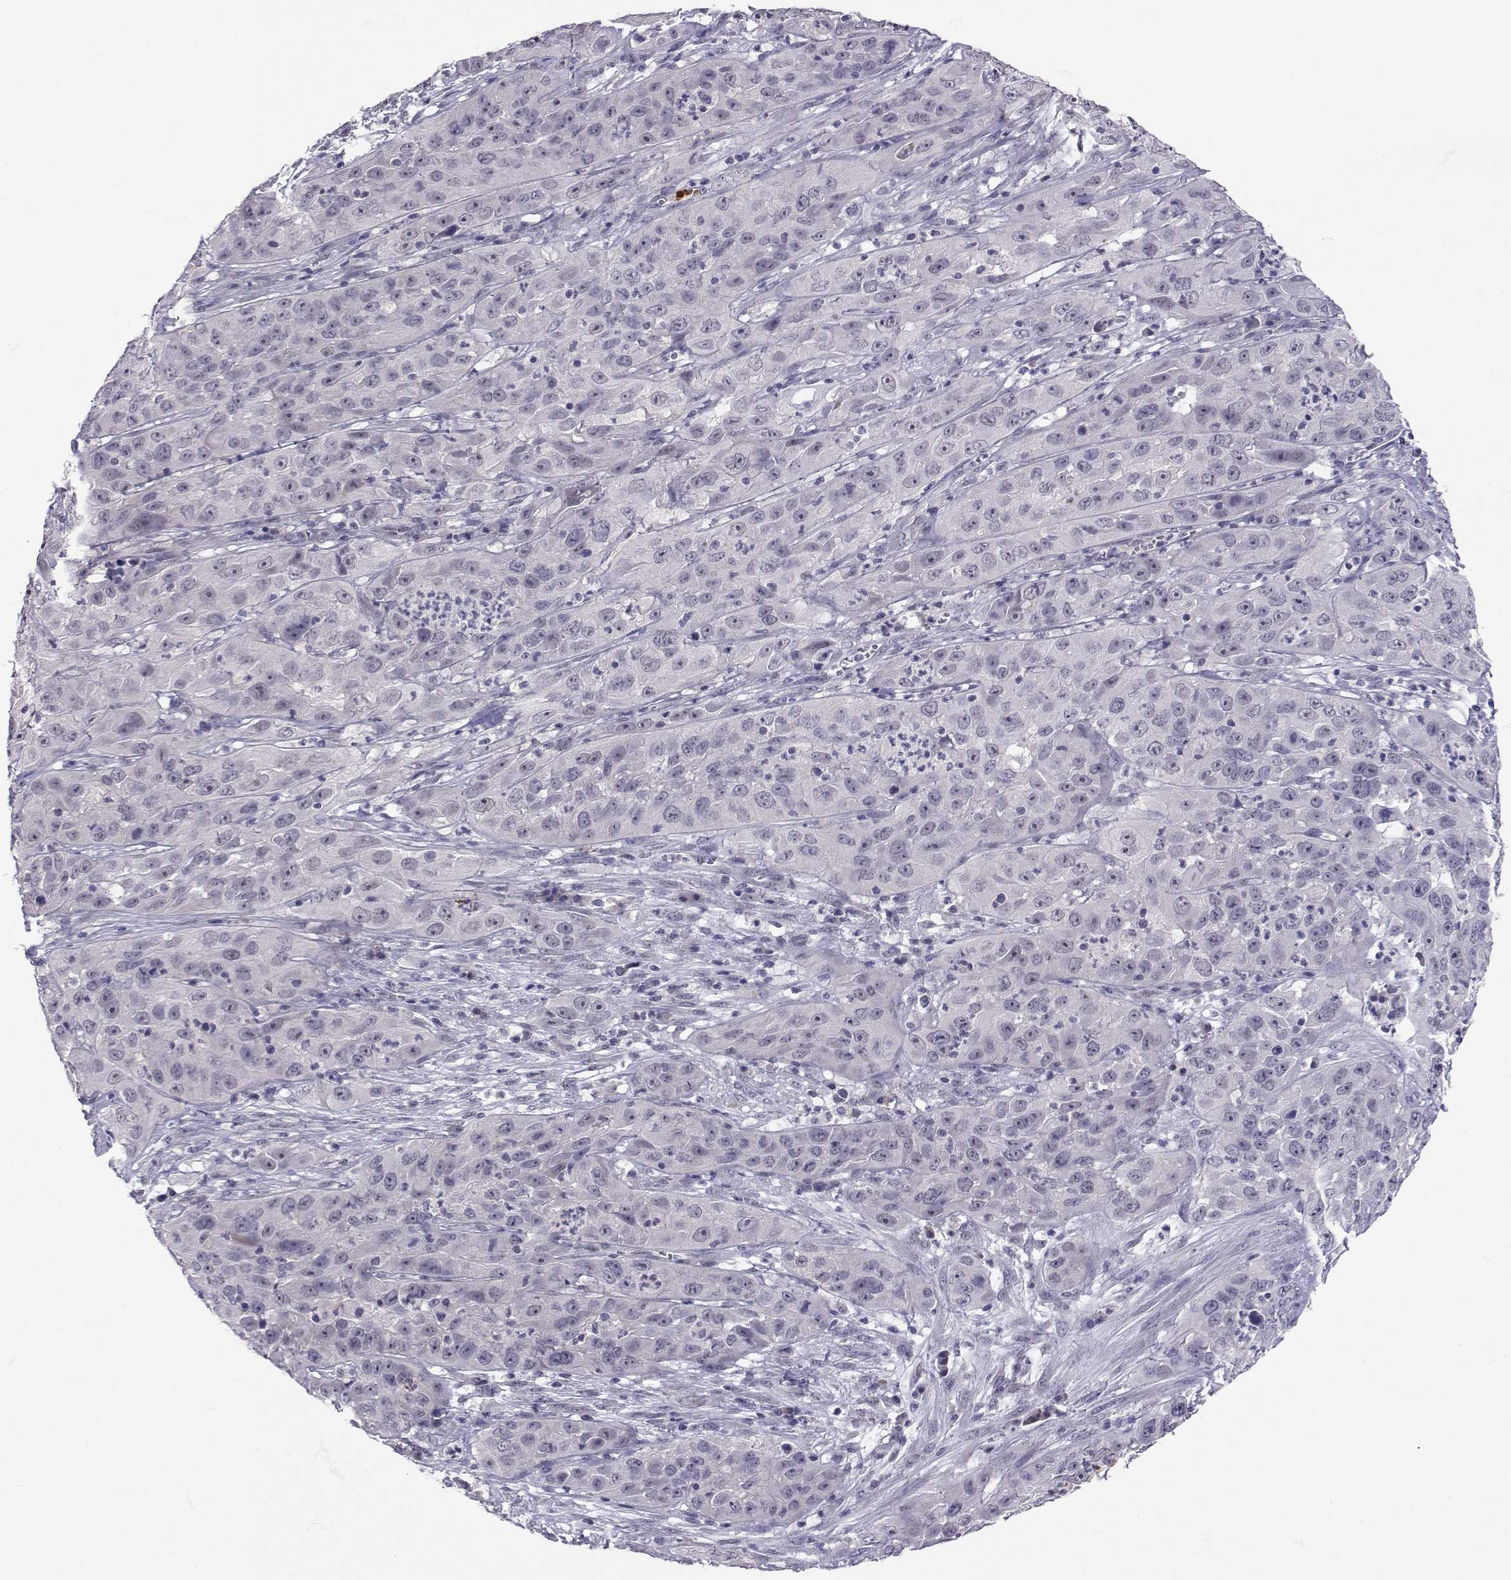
{"staining": {"intensity": "negative", "quantity": "none", "location": "none"}, "tissue": "cervical cancer", "cell_type": "Tumor cells", "image_type": "cancer", "snomed": [{"axis": "morphology", "description": "Squamous cell carcinoma, NOS"}, {"axis": "topography", "description": "Cervix"}], "caption": "A photomicrograph of human cervical squamous cell carcinoma is negative for staining in tumor cells.", "gene": "SLC6A3", "patient": {"sex": "female", "age": 32}}